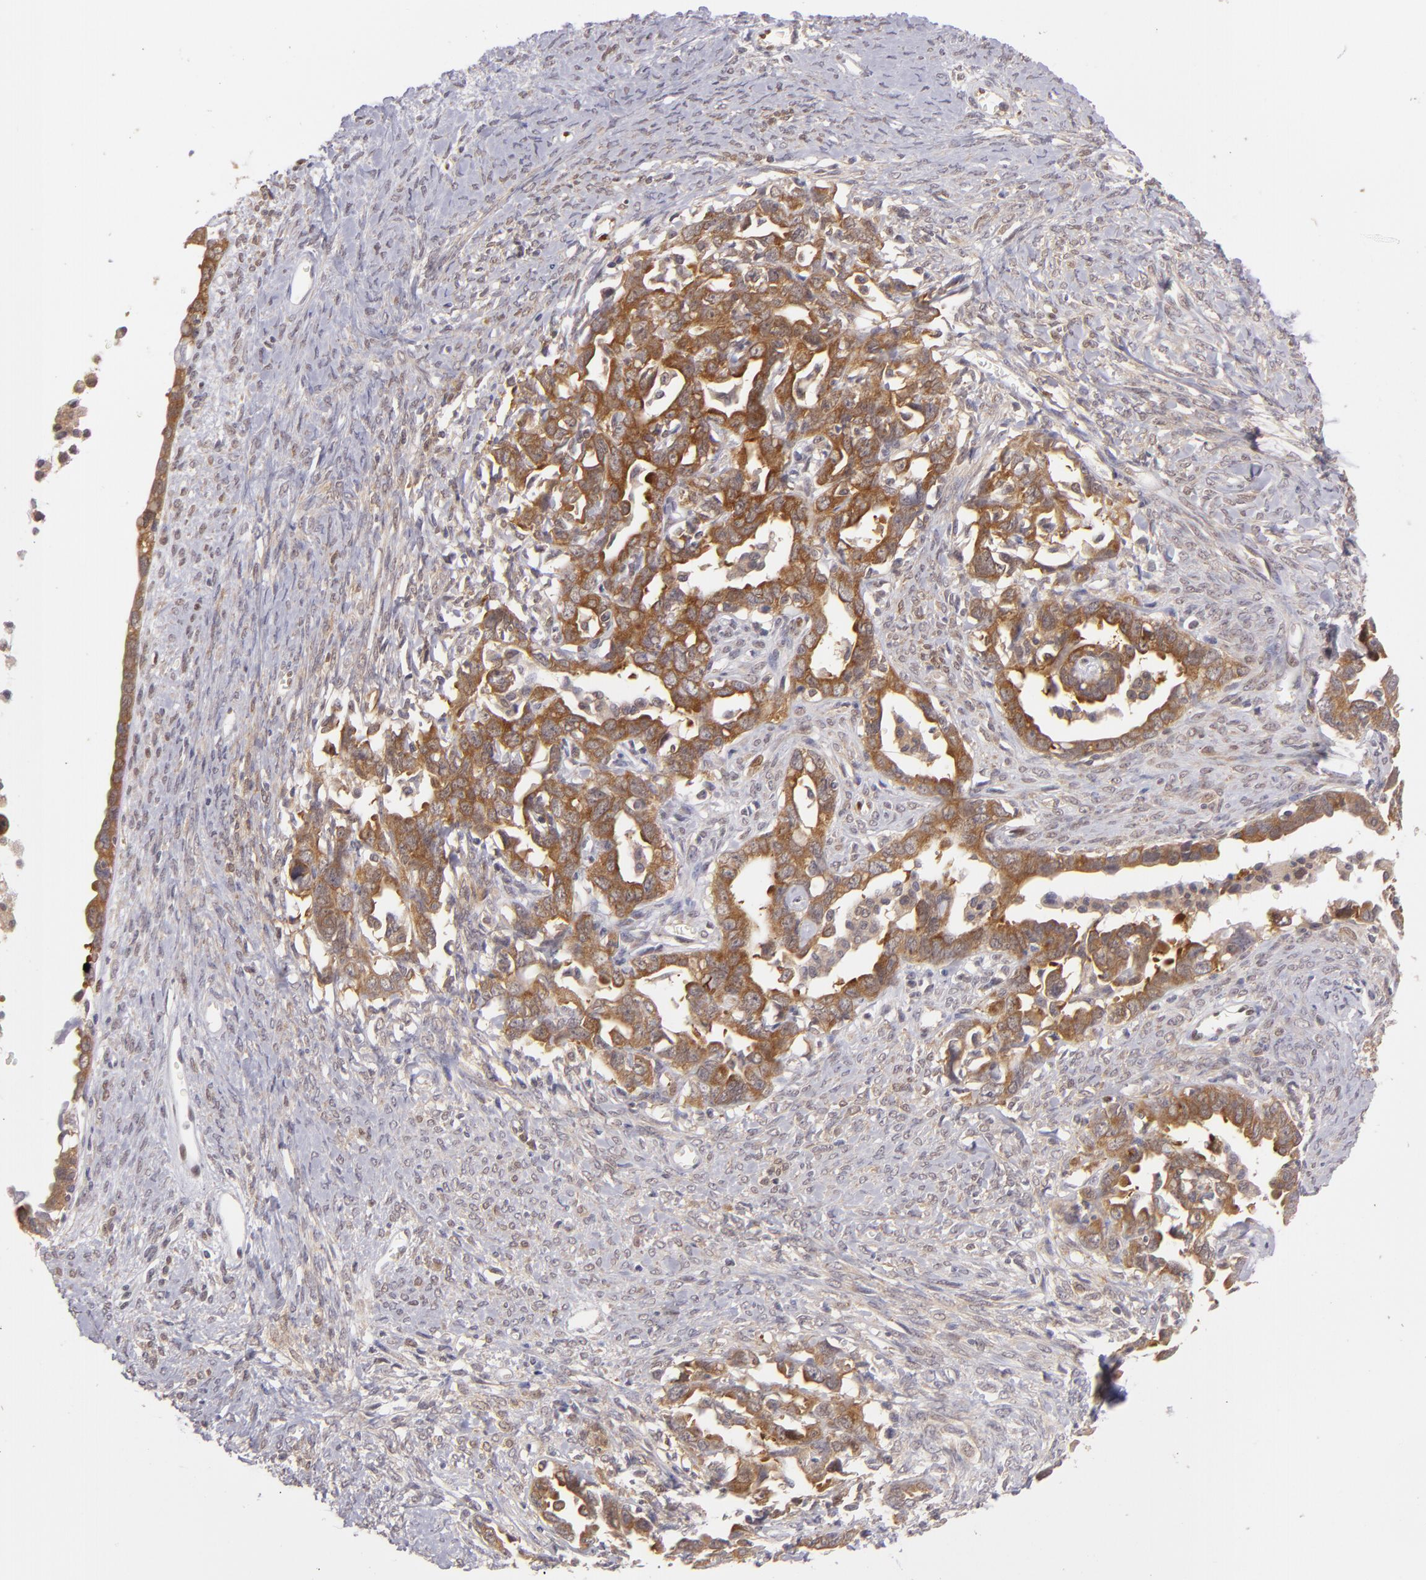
{"staining": {"intensity": "strong", "quantity": ">75%", "location": "cytoplasmic/membranous"}, "tissue": "ovarian cancer", "cell_type": "Tumor cells", "image_type": "cancer", "snomed": [{"axis": "morphology", "description": "Cystadenocarcinoma, serous, NOS"}, {"axis": "topography", "description": "Ovary"}], "caption": "Immunohistochemical staining of human ovarian cancer (serous cystadenocarcinoma) exhibits high levels of strong cytoplasmic/membranous staining in about >75% of tumor cells.", "gene": "PTPN13", "patient": {"sex": "female", "age": 69}}